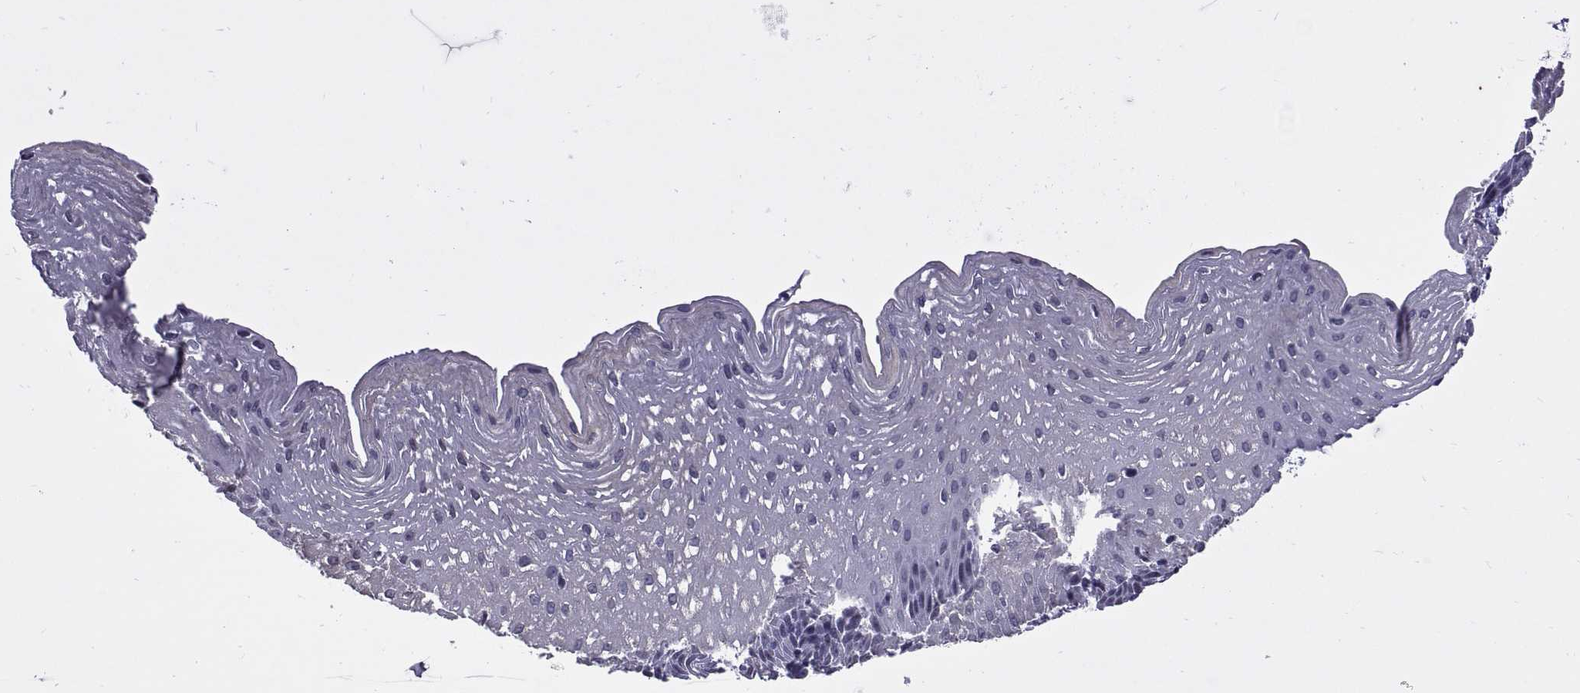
{"staining": {"intensity": "negative", "quantity": "none", "location": "none"}, "tissue": "esophagus", "cell_type": "Squamous epithelial cells", "image_type": "normal", "snomed": [{"axis": "morphology", "description": "Normal tissue, NOS"}, {"axis": "topography", "description": "Esophagus"}], "caption": "An immunohistochemistry (IHC) histopathology image of benign esophagus is shown. There is no staining in squamous epithelial cells of esophagus.", "gene": "KRT77", "patient": {"sex": "female", "age": 64}}